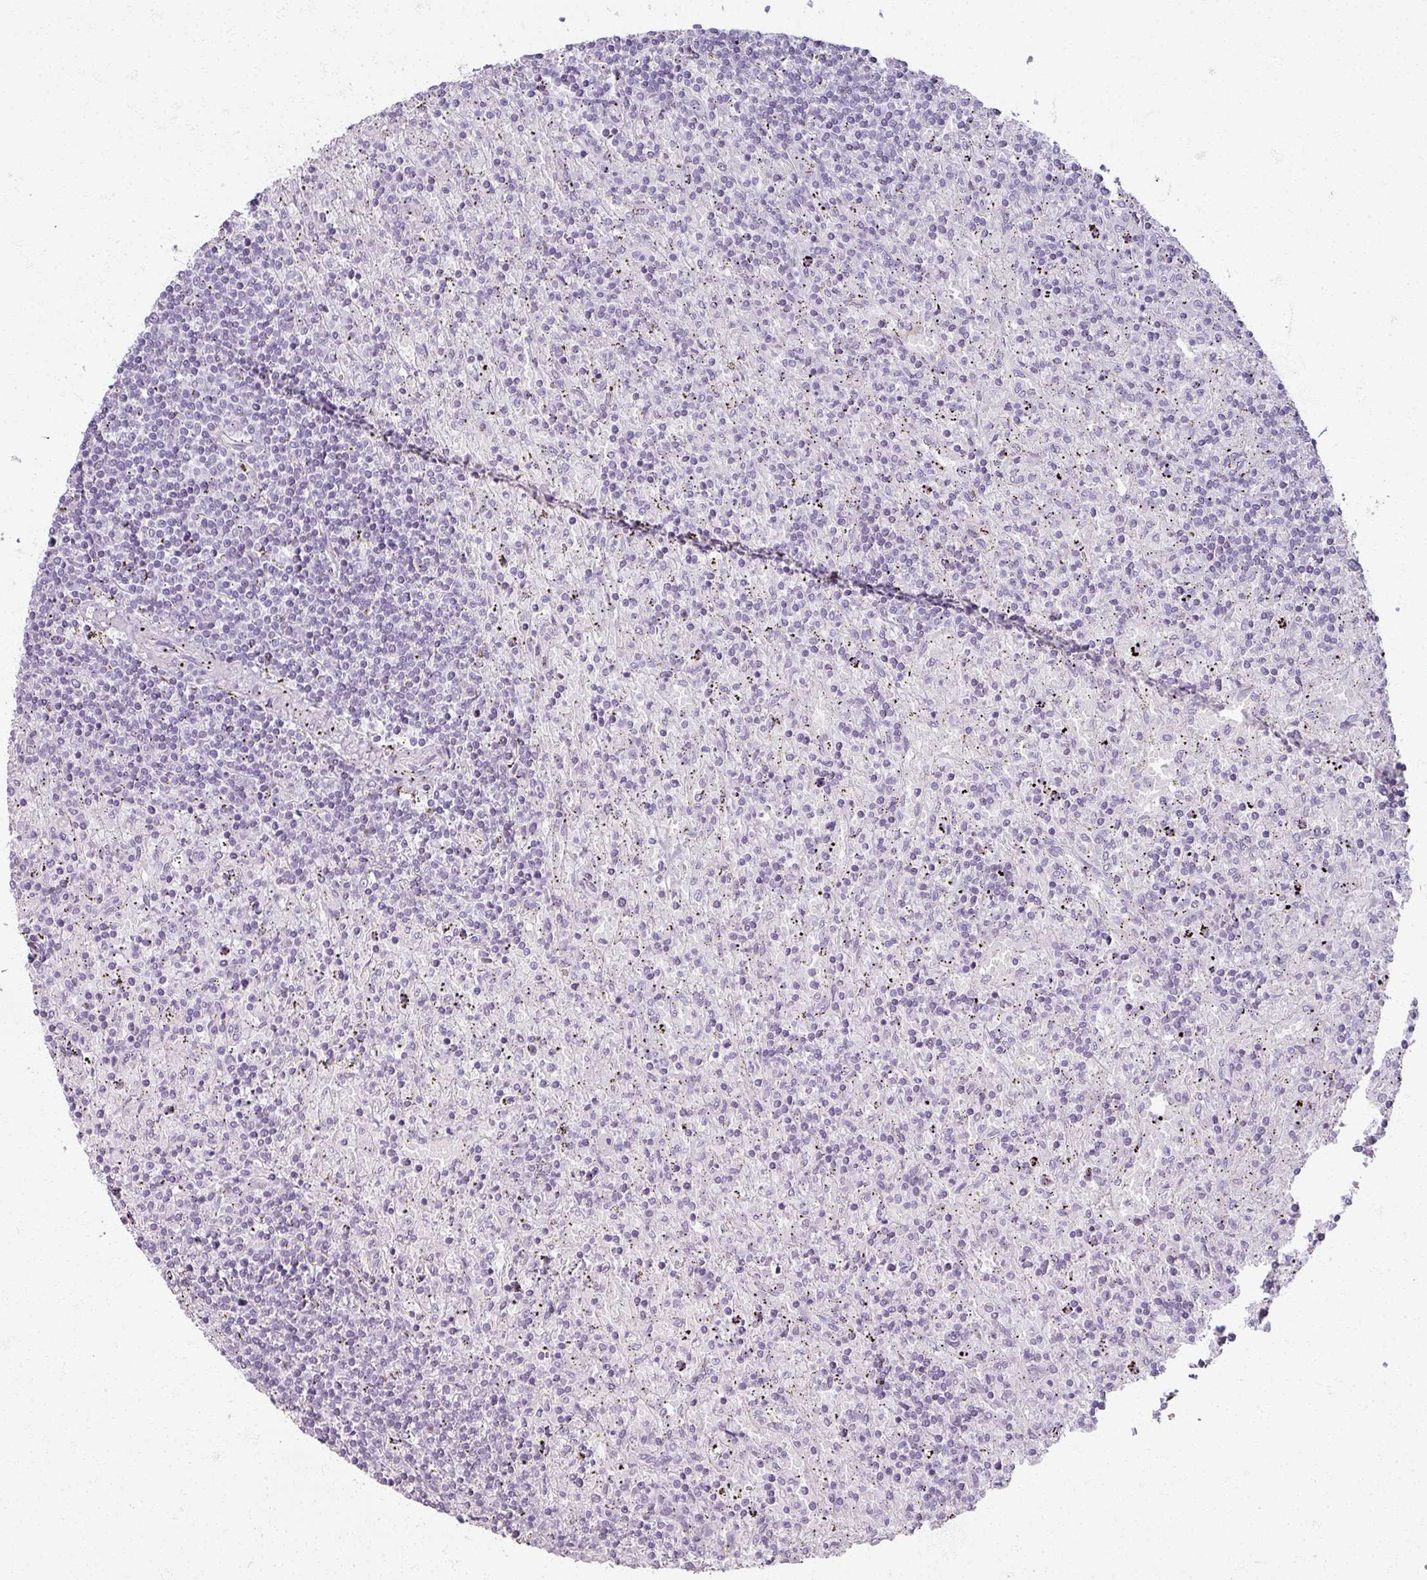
{"staining": {"intensity": "negative", "quantity": "none", "location": "none"}, "tissue": "lymphoma", "cell_type": "Tumor cells", "image_type": "cancer", "snomed": [{"axis": "morphology", "description": "Malignant lymphoma, non-Hodgkin's type, Low grade"}, {"axis": "topography", "description": "Spleen"}], "caption": "A high-resolution histopathology image shows immunohistochemistry (IHC) staining of lymphoma, which demonstrates no significant expression in tumor cells.", "gene": "RFPL2", "patient": {"sex": "male", "age": 76}}